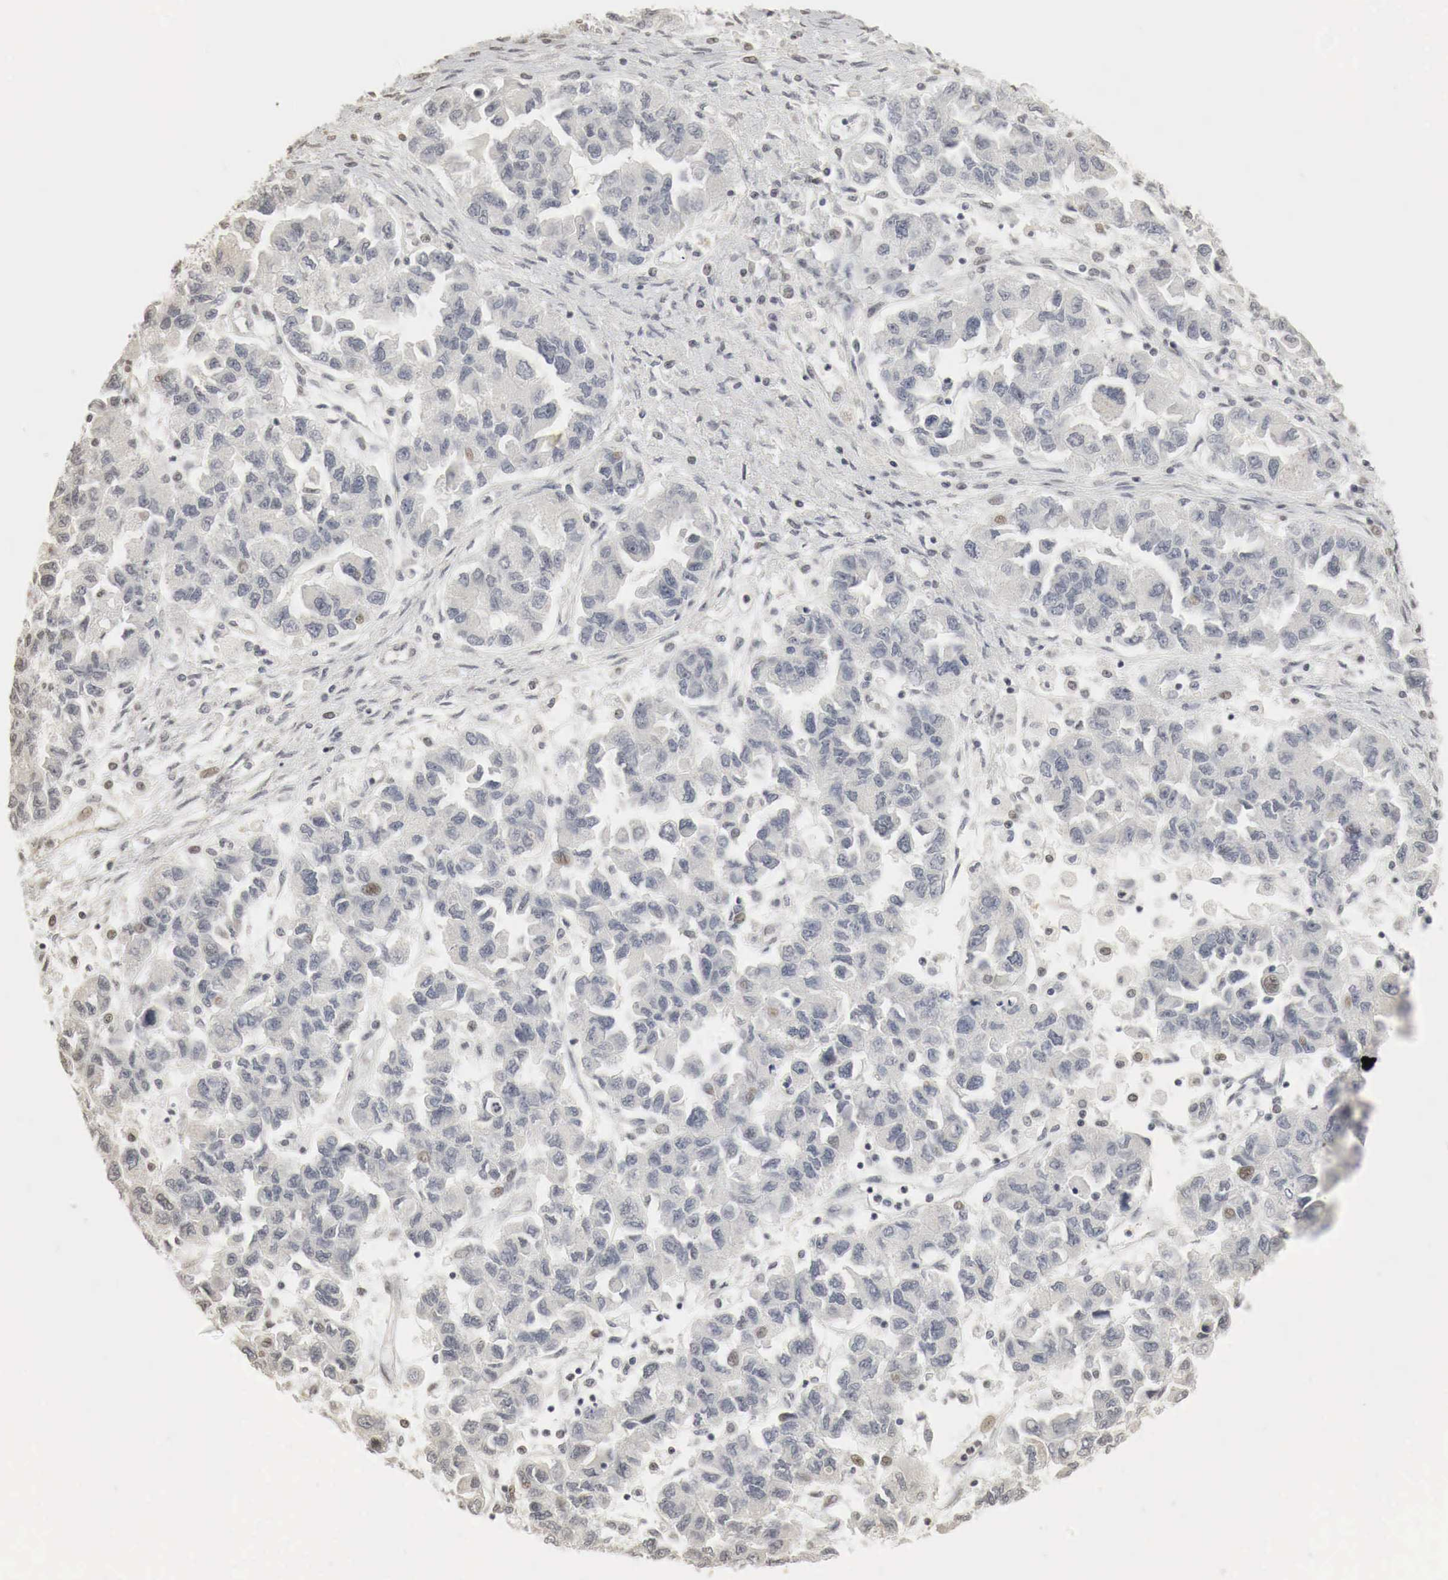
{"staining": {"intensity": "weak", "quantity": "<25%", "location": "nuclear"}, "tissue": "ovarian cancer", "cell_type": "Tumor cells", "image_type": "cancer", "snomed": [{"axis": "morphology", "description": "Cystadenocarcinoma, serous, NOS"}, {"axis": "topography", "description": "Ovary"}], "caption": "There is no significant expression in tumor cells of serous cystadenocarcinoma (ovarian).", "gene": "ERBB4", "patient": {"sex": "female", "age": 84}}